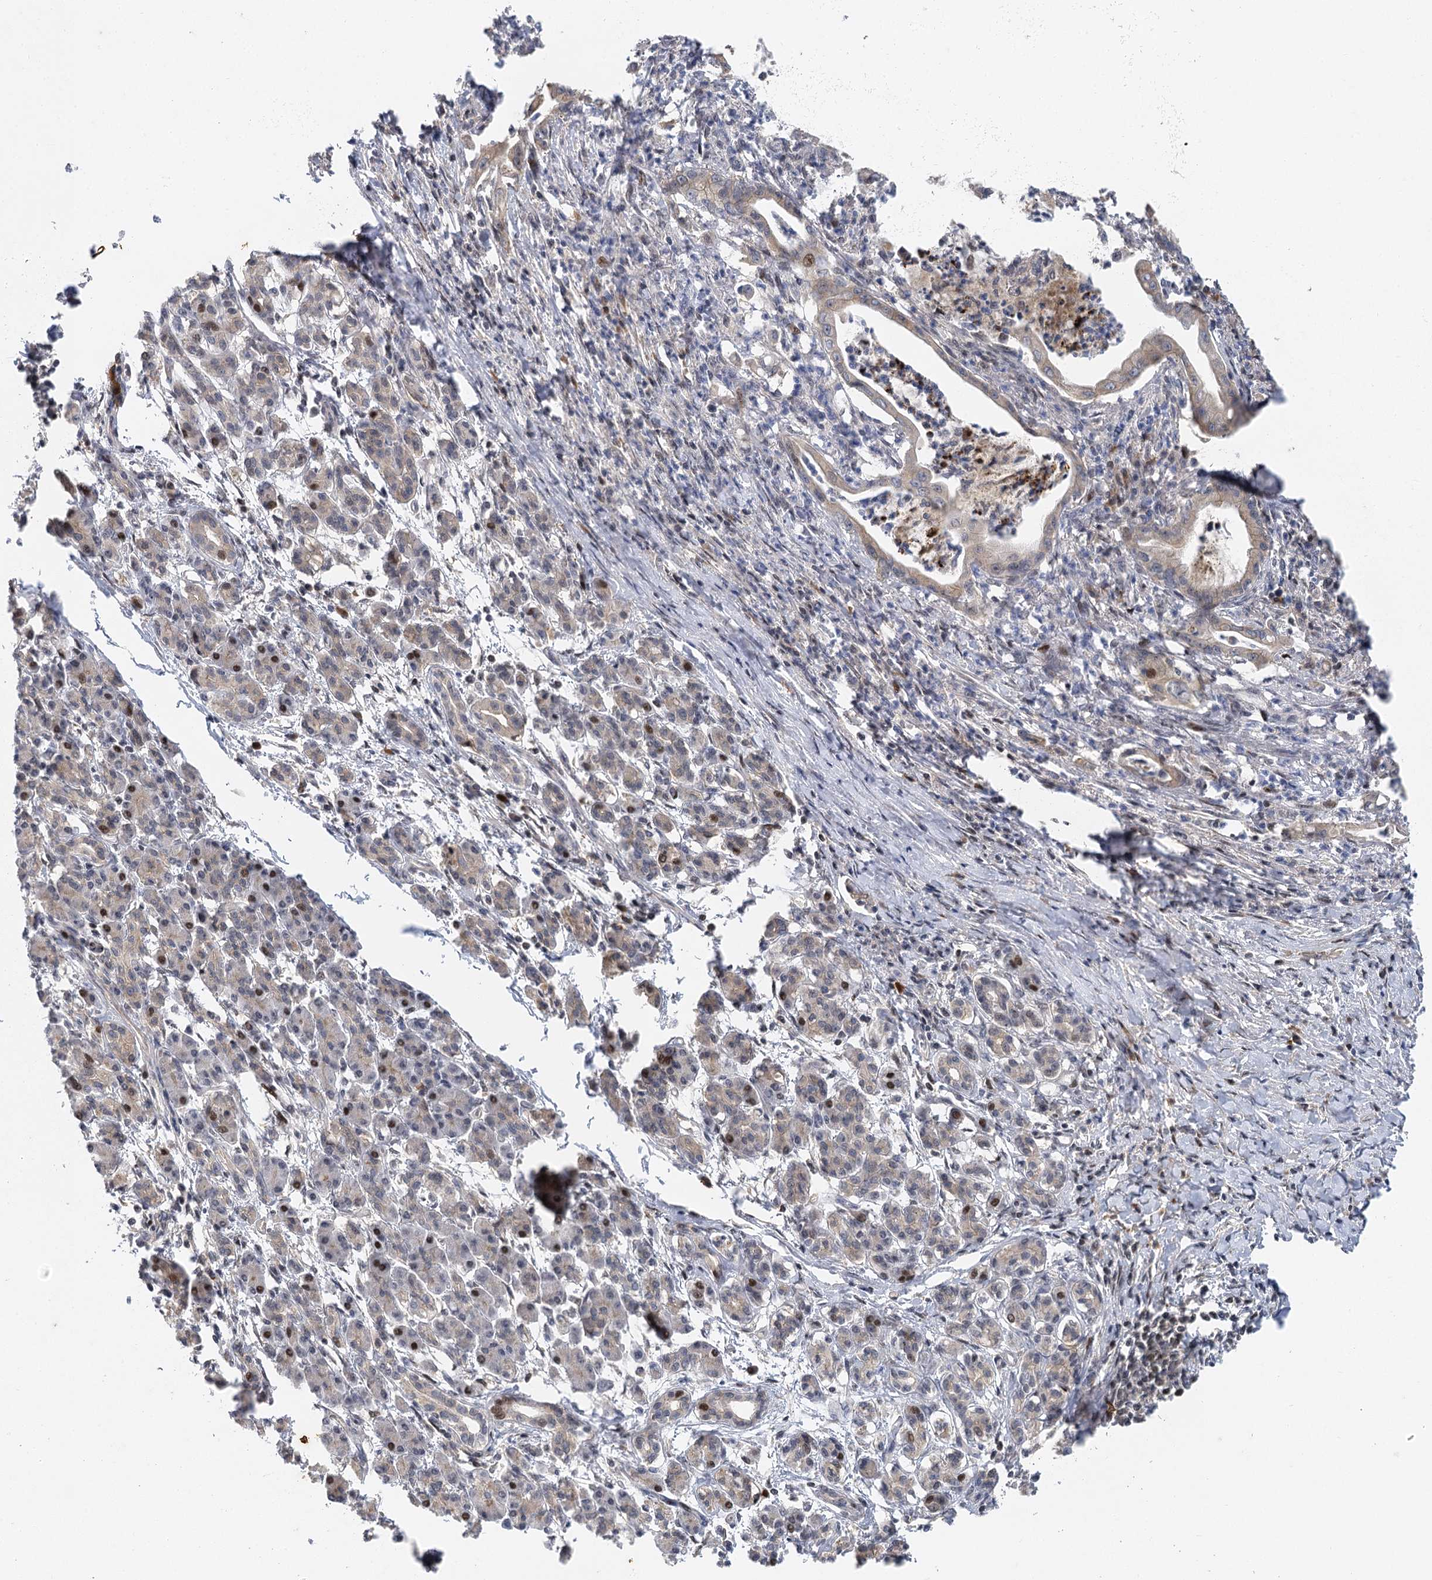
{"staining": {"intensity": "moderate", "quantity": "<25%", "location": "cytoplasmic/membranous,nuclear"}, "tissue": "pancreatic cancer", "cell_type": "Tumor cells", "image_type": "cancer", "snomed": [{"axis": "morphology", "description": "Adenocarcinoma, NOS"}, {"axis": "topography", "description": "Pancreas"}], "caption": "This is a micrograph of immunohistochemistry (IHC) staining of pancreatic adenocarcinoma, which shows moderate expression in the cytoplasmic/membranous and nuclear of tumor cells.", "gene": "IL11RA", "patient": {"sex": "female", "age": 55}}